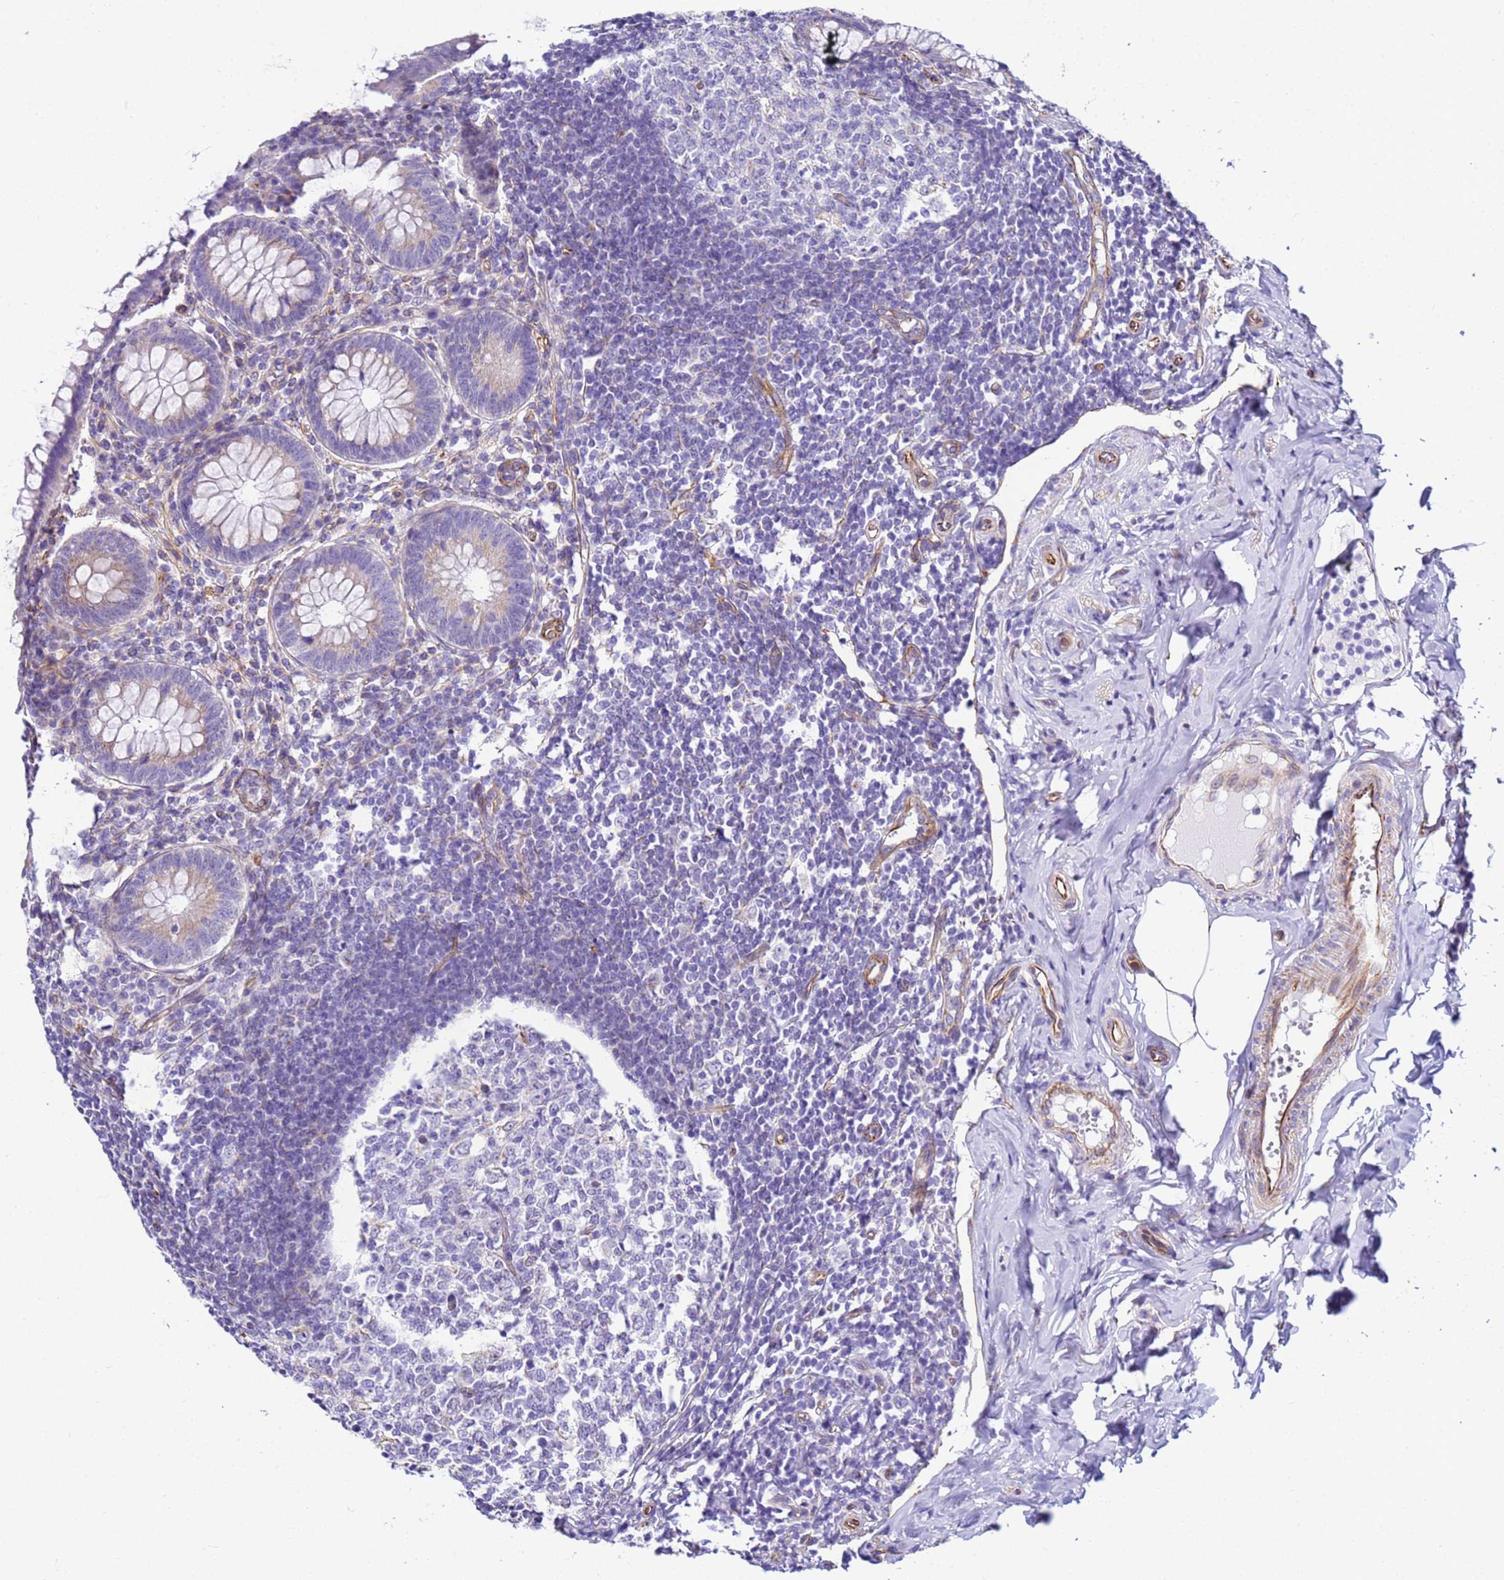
{"staining": {"intensity": "weak", "quantity": "<25%", "location": "cytoplasmic/membranous"}, "tissue": "appendix", "cell_type": "Glandular cells", "image_type": "normal", "snomed": [{"axis": "morphology", "description": "Normal tissue, NOS"}, {"axis": "topography", "description": "Appendix"}], "caption": "DAB (3,3'-diaminobenzidine) immunohistochemical staining of unremarkable human appendix reveals no significant expression in glandular cells.", "gene": "UBXN2B", "patient": {"sex": "female", "age": 33}}